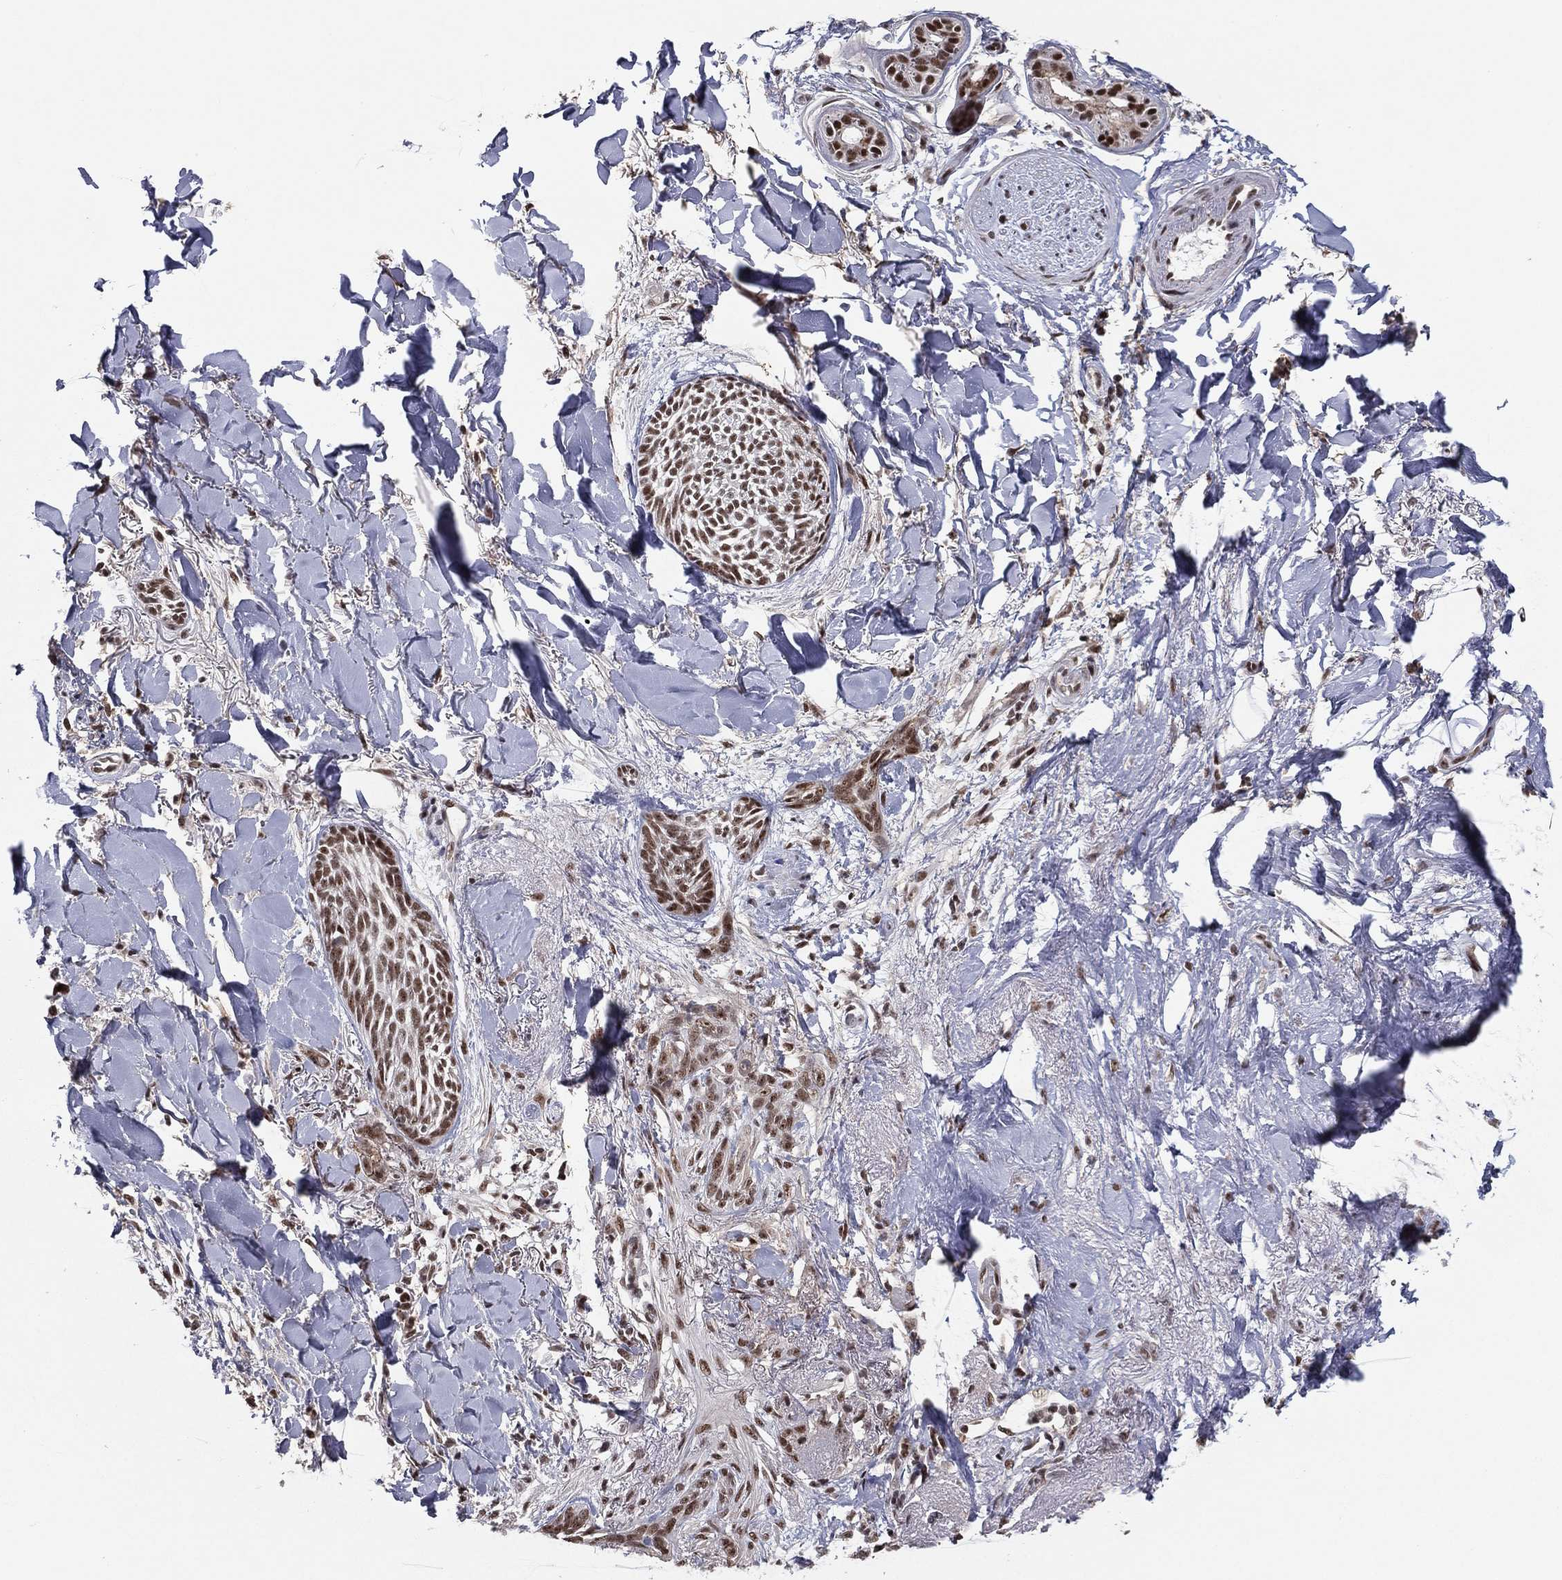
{"staining": {"intensity": "moderate", "quantity": ">75%", "location": "nuclear"}, "tissue": "skin cancer", "cell_type": "Tumor cells", "image_type": "cancer", "snomed": [{"axis": "morphology", "description": "Normal tissue, NOS"}, {"axis": "morphology", "description": "Basal cell carcinoma"}, {"axis": "topography", "description": "Skin"}], "caption": "Basal cell carcinoma (skin) stained with immunohistochemistry (IHC) reveals moderate nuclear positivity in about >75% of tumor cells. The protein of interest is shown in brown color, while the nuclei are stained blue.", "gene": "GPALPP1", "patient": {"sex": "male", "age": 84}}